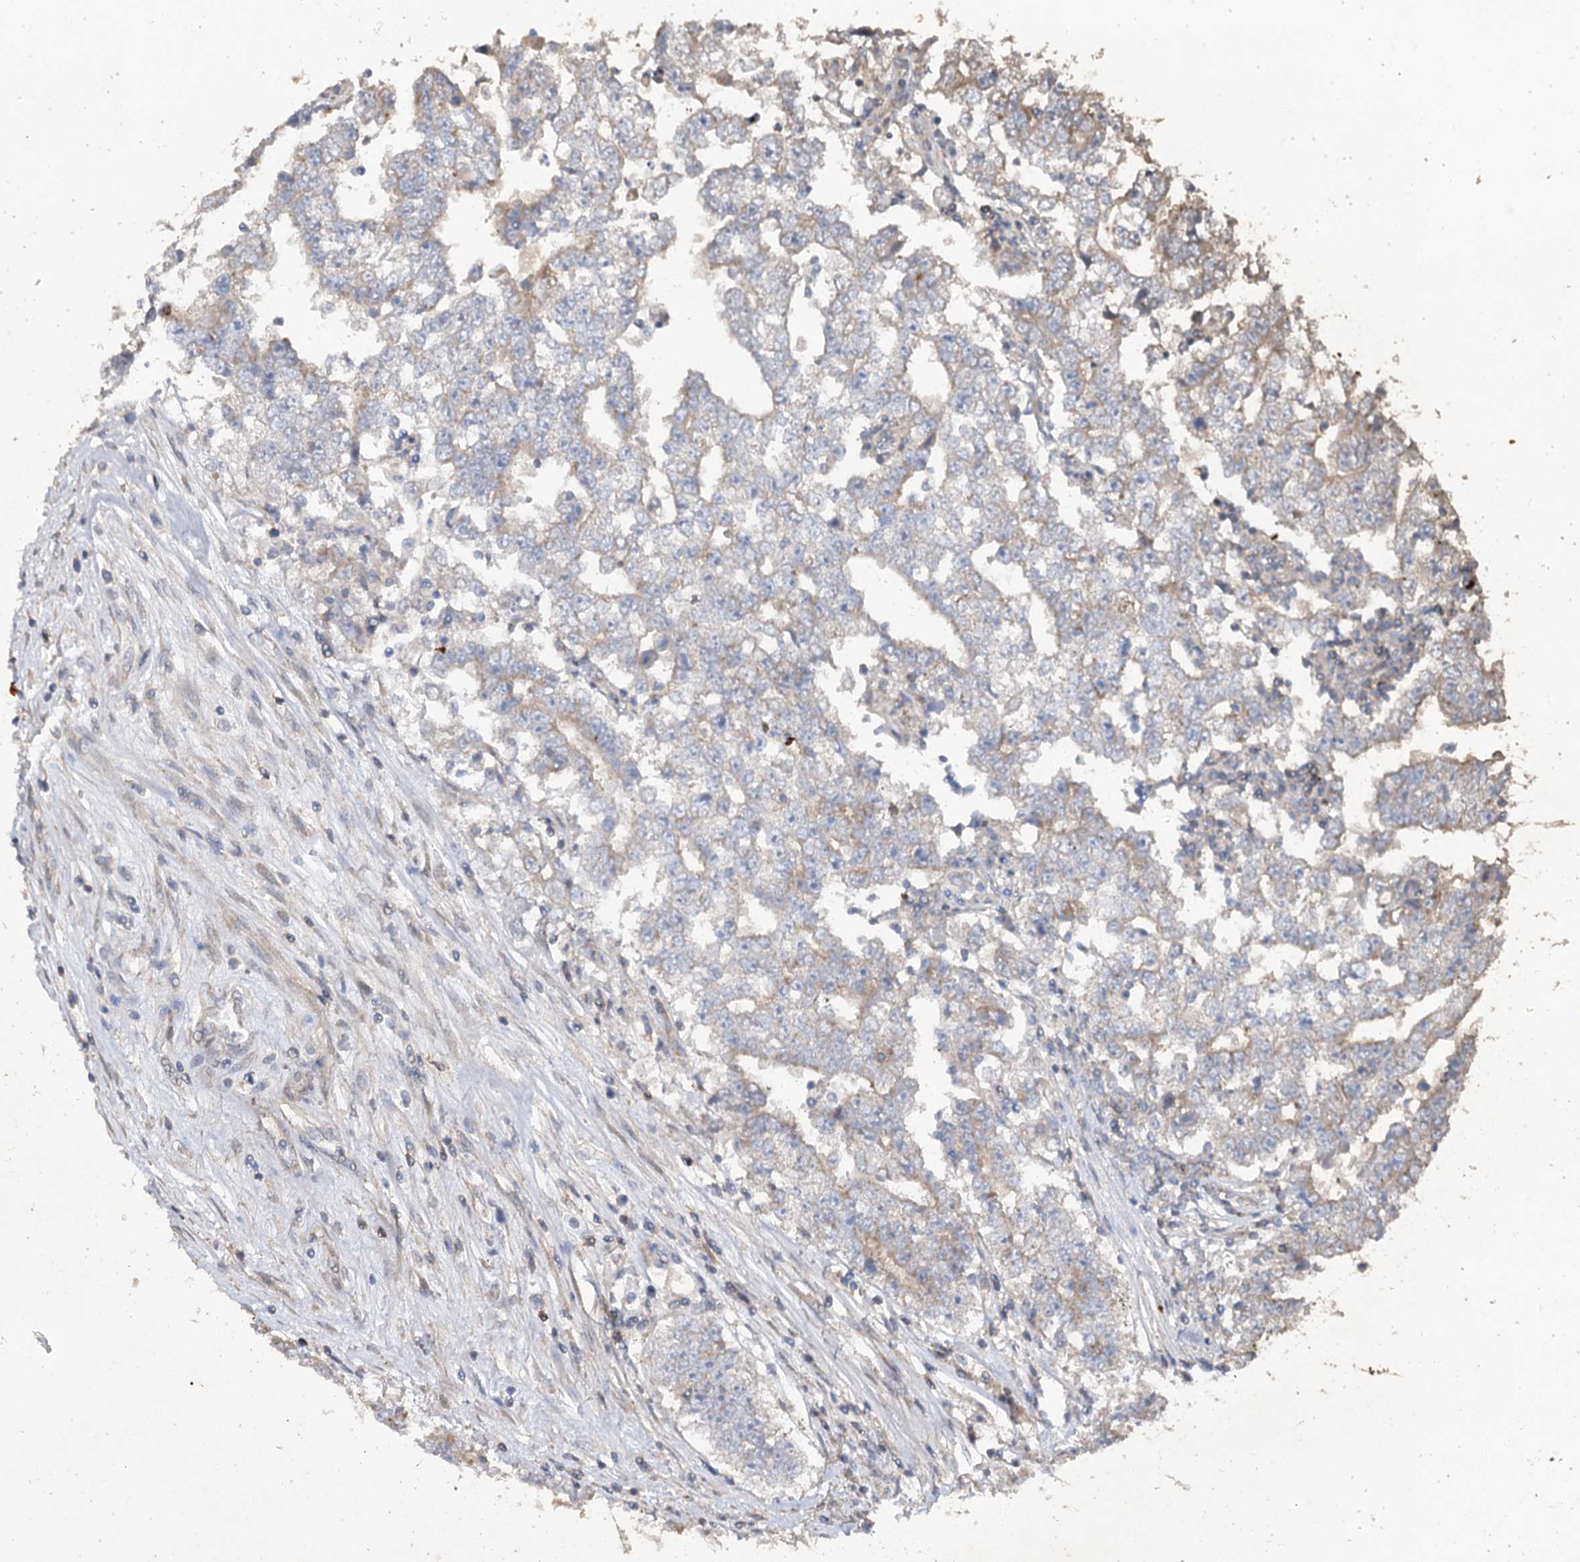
{"staining": {"intensity": "weak", "quantity": "25%-75%", "location": "cytoplasmic/membranous"}, "tissue": "testis cancer", "cell_type": "Tumor cells", "image_type": "cancer", "snomed": [{"axis": "morphology", "description": "Carcinoma, Embryonal, NOS"}, {"axis": "topography", "description": "Testis"}], "caption": "Tumor cells display low levels of weak cytoplasmic/membranous staining in about 25%-75% of cells in testis cancer (embryonal carcinoma).", "gene": "STX6", "patient": {"sex": "male", "age": 25}}